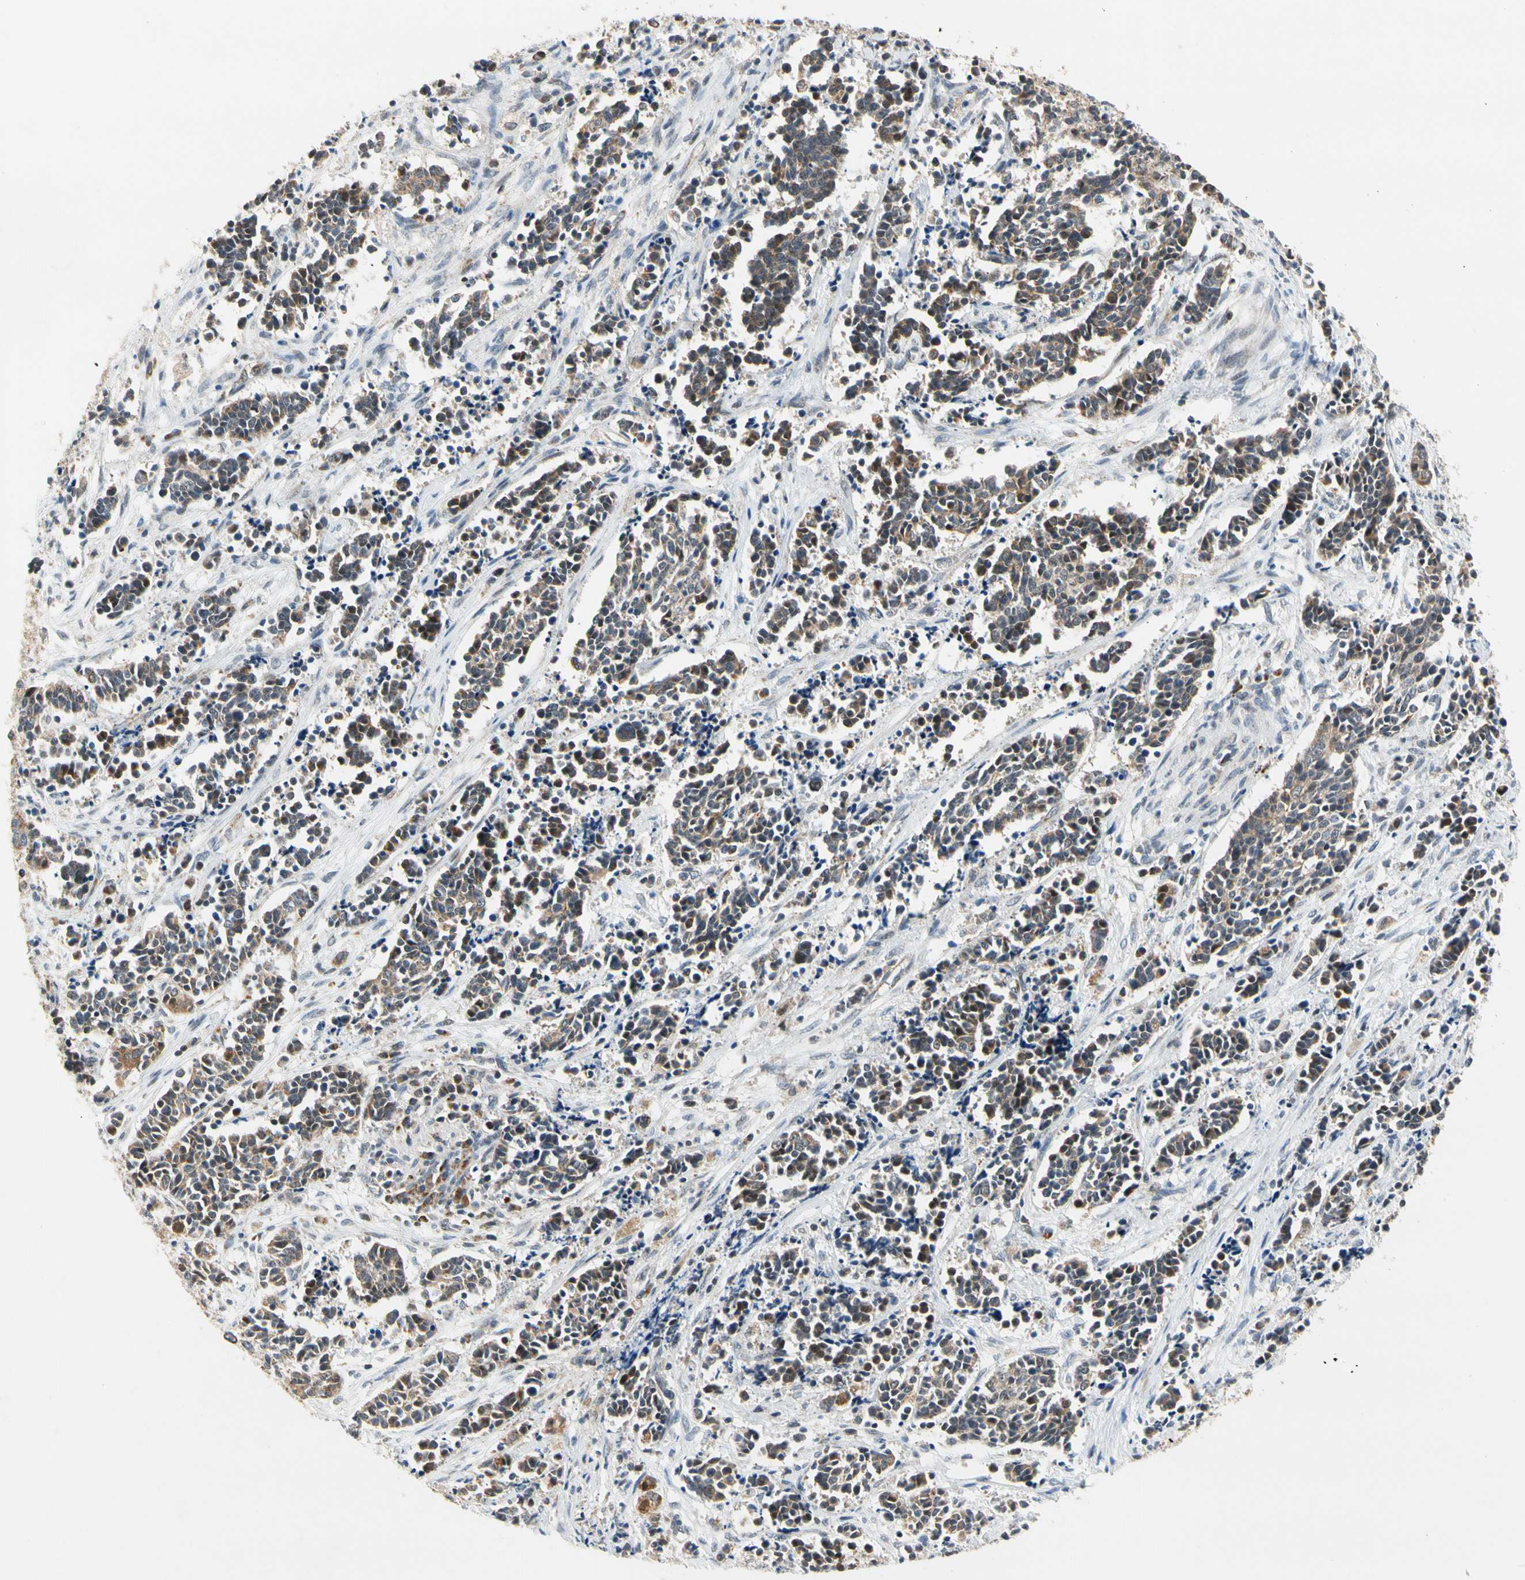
{"staining": {"intensity": "moderate", "quantity": "25%-75%", "location": "cytoplasmic/membranous"}, "tissue": "cervical cancer", "cell_type": "Tumor cells", "image_type": "cancer", "snomed": [{"axis": "morphology", "description": "Squamous cell carcinoma, NOS"}, {"axis": "topography", "description": "Cervix"}], "caption": "Immunohistochemistry (IHC) image of human cervical cancer (squamous cell carcinoma) stained for a protein (brown), which shows medium levels of moderate cytoplasmic/membranous expression in about 25%-75% of tumor cells.", "gene": "KHDC4", "patient": {"sex": "female", "age": 35}}